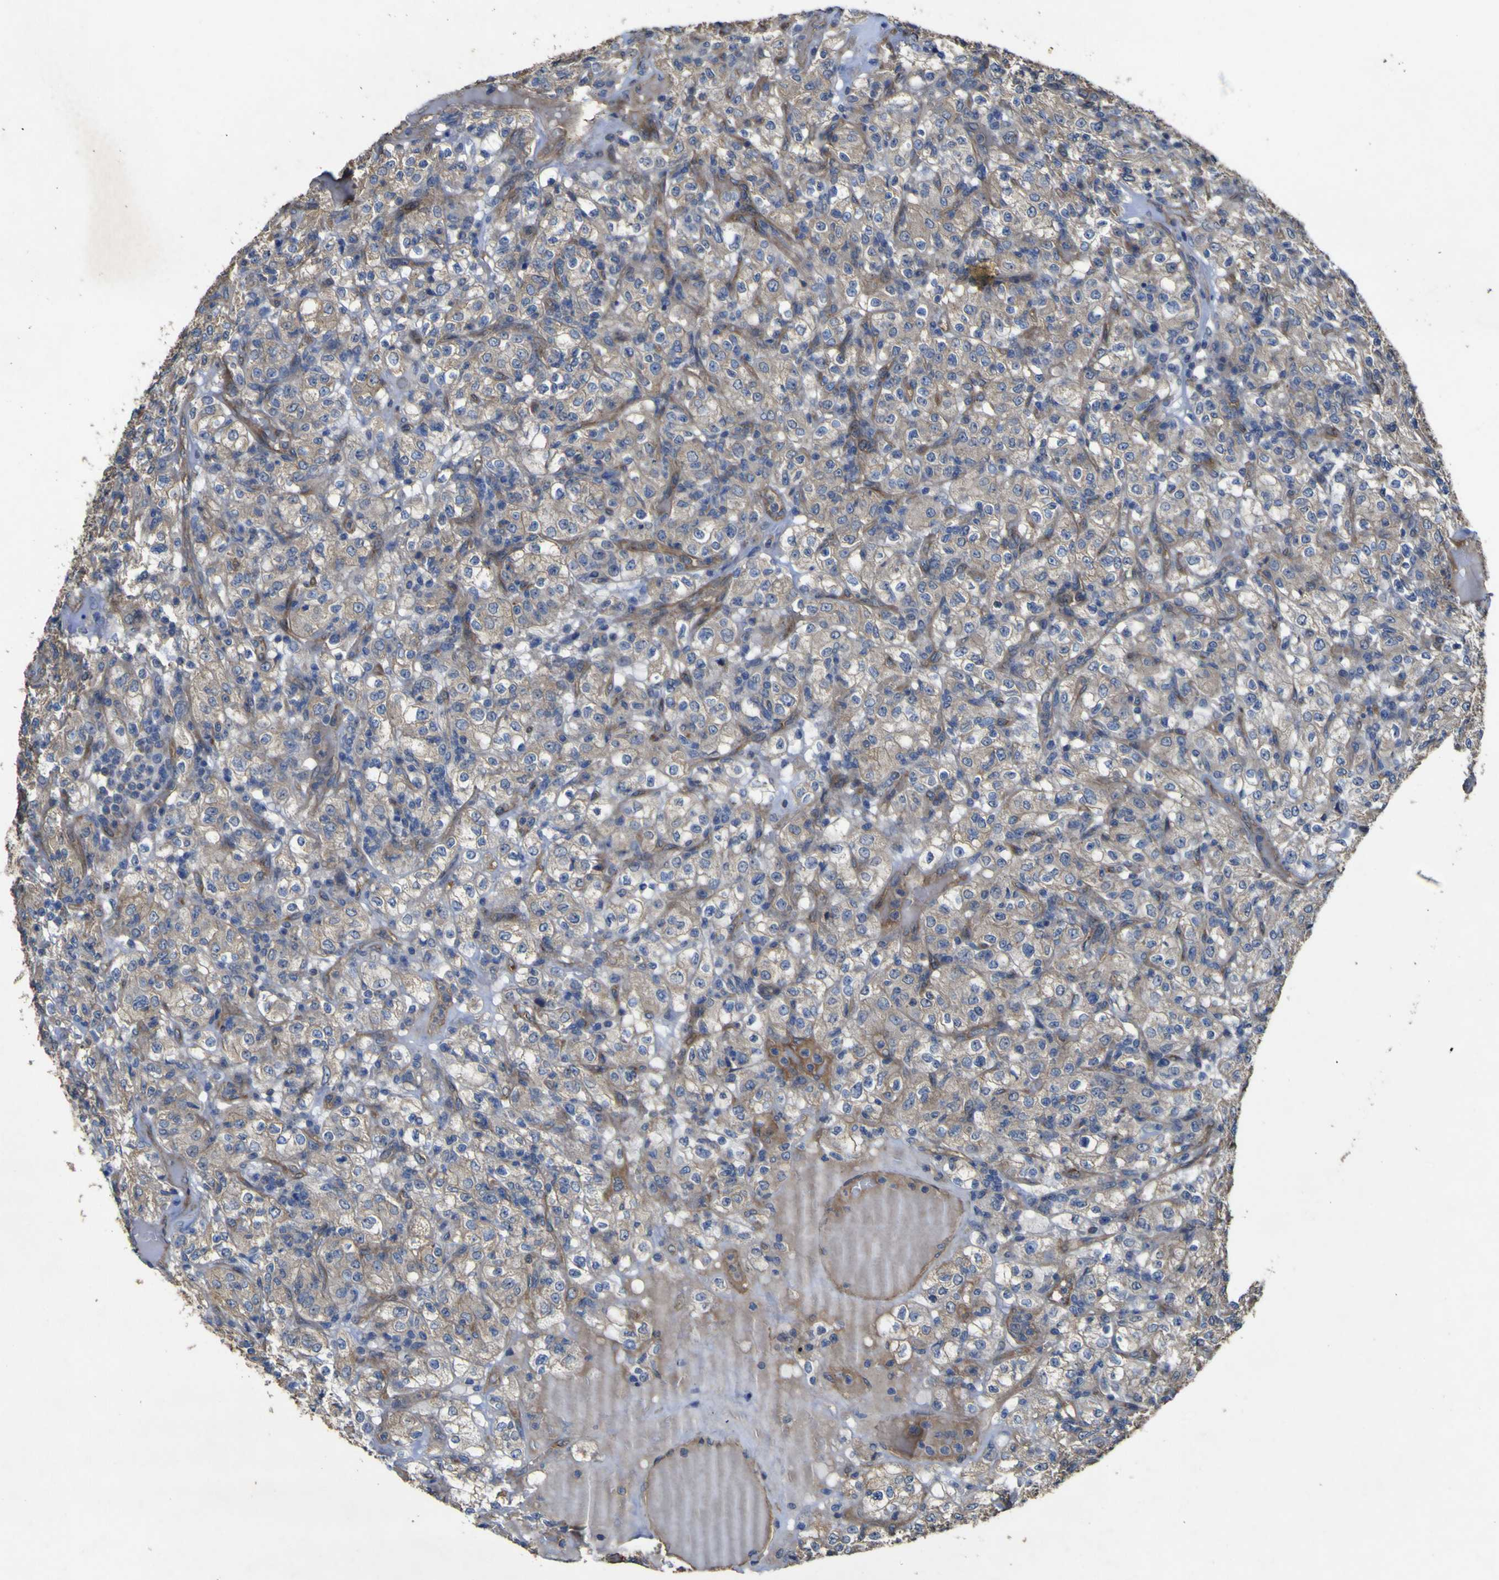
{"staining": {"intensity": "weak", "quantity": ">75%", "location": "cytoplasmic/membranous"}, "tissue": "renal cancer", "cell_type": "Tumor cells", "image_type": "cancer", "snomed": [{"axis": "morphology", "description": "Normal tissue, NOS"}, {"axis": "morphology", "description": "Adenocarcinoma, NOS"}, {"axis": "topography", "description": "Kidney"}], "caption": "Renal adenocarcinoma stained for a protein (brown) shows weak cytoplasmic/membranous positive positivity in about >75% of tumor cells.", "gene": "TNFSF15", "patient": {"sex": "female", "age": 72}}